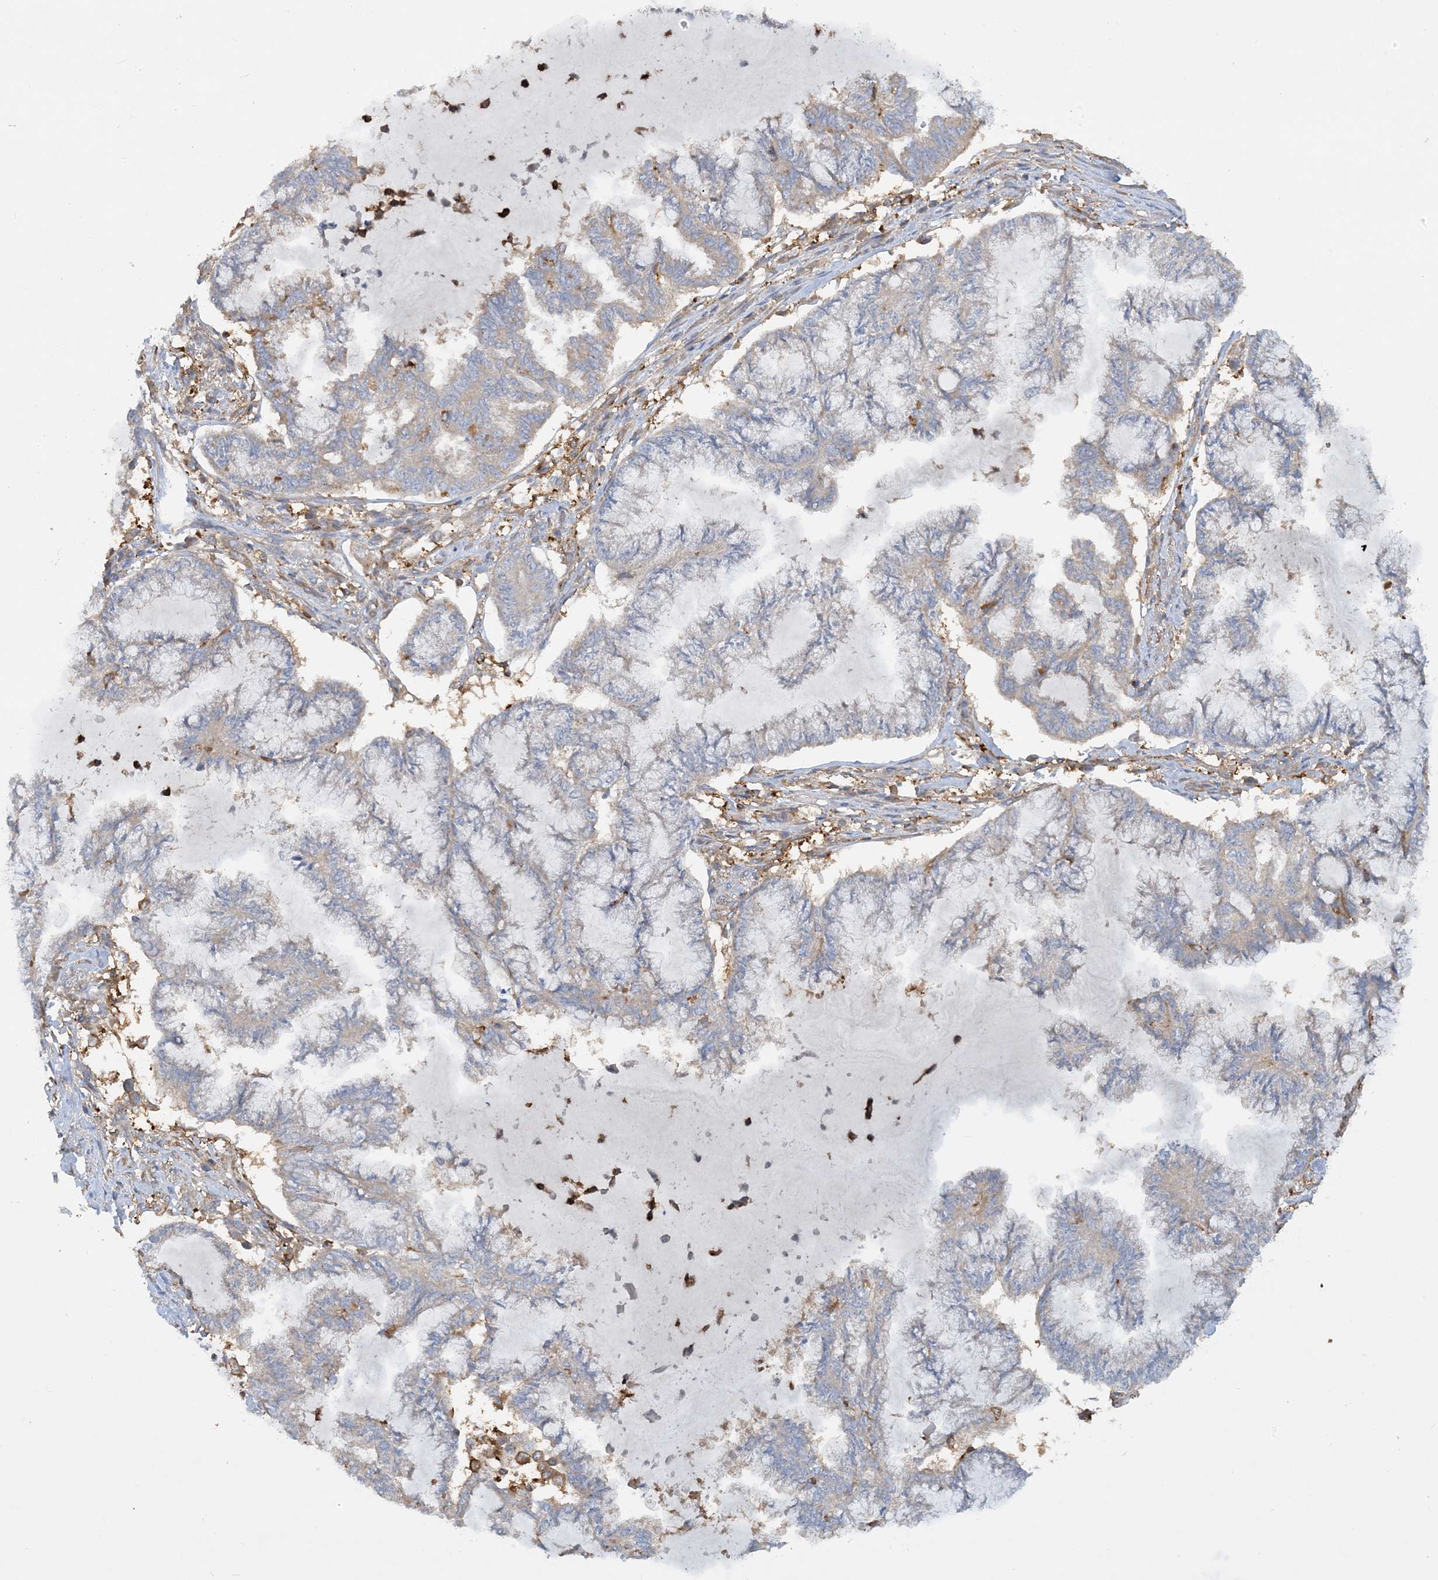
{"staining": {"intensity": "weak", "quantity": "<25%", "location": "cytoplasmic/membranous"}, "tissue": "endometrial cancer", "cell_type": "Tumor cells", "image_type": "cancer", "snomed": [{"axis": "morphology", "description": "Adenocarcinoma, NOS"}, {"axis": "topography", "description": "Endometrium"}], "caption": "IHC image of neoplastic tissue: human endometrial adenocarcinoma stained with DAB (3,3'-diaminobenzidine) reveals no significant protein positivity in tumor cells.", "gene": "SFMBT2", "patient": {"sex": "female", "age": 86}}